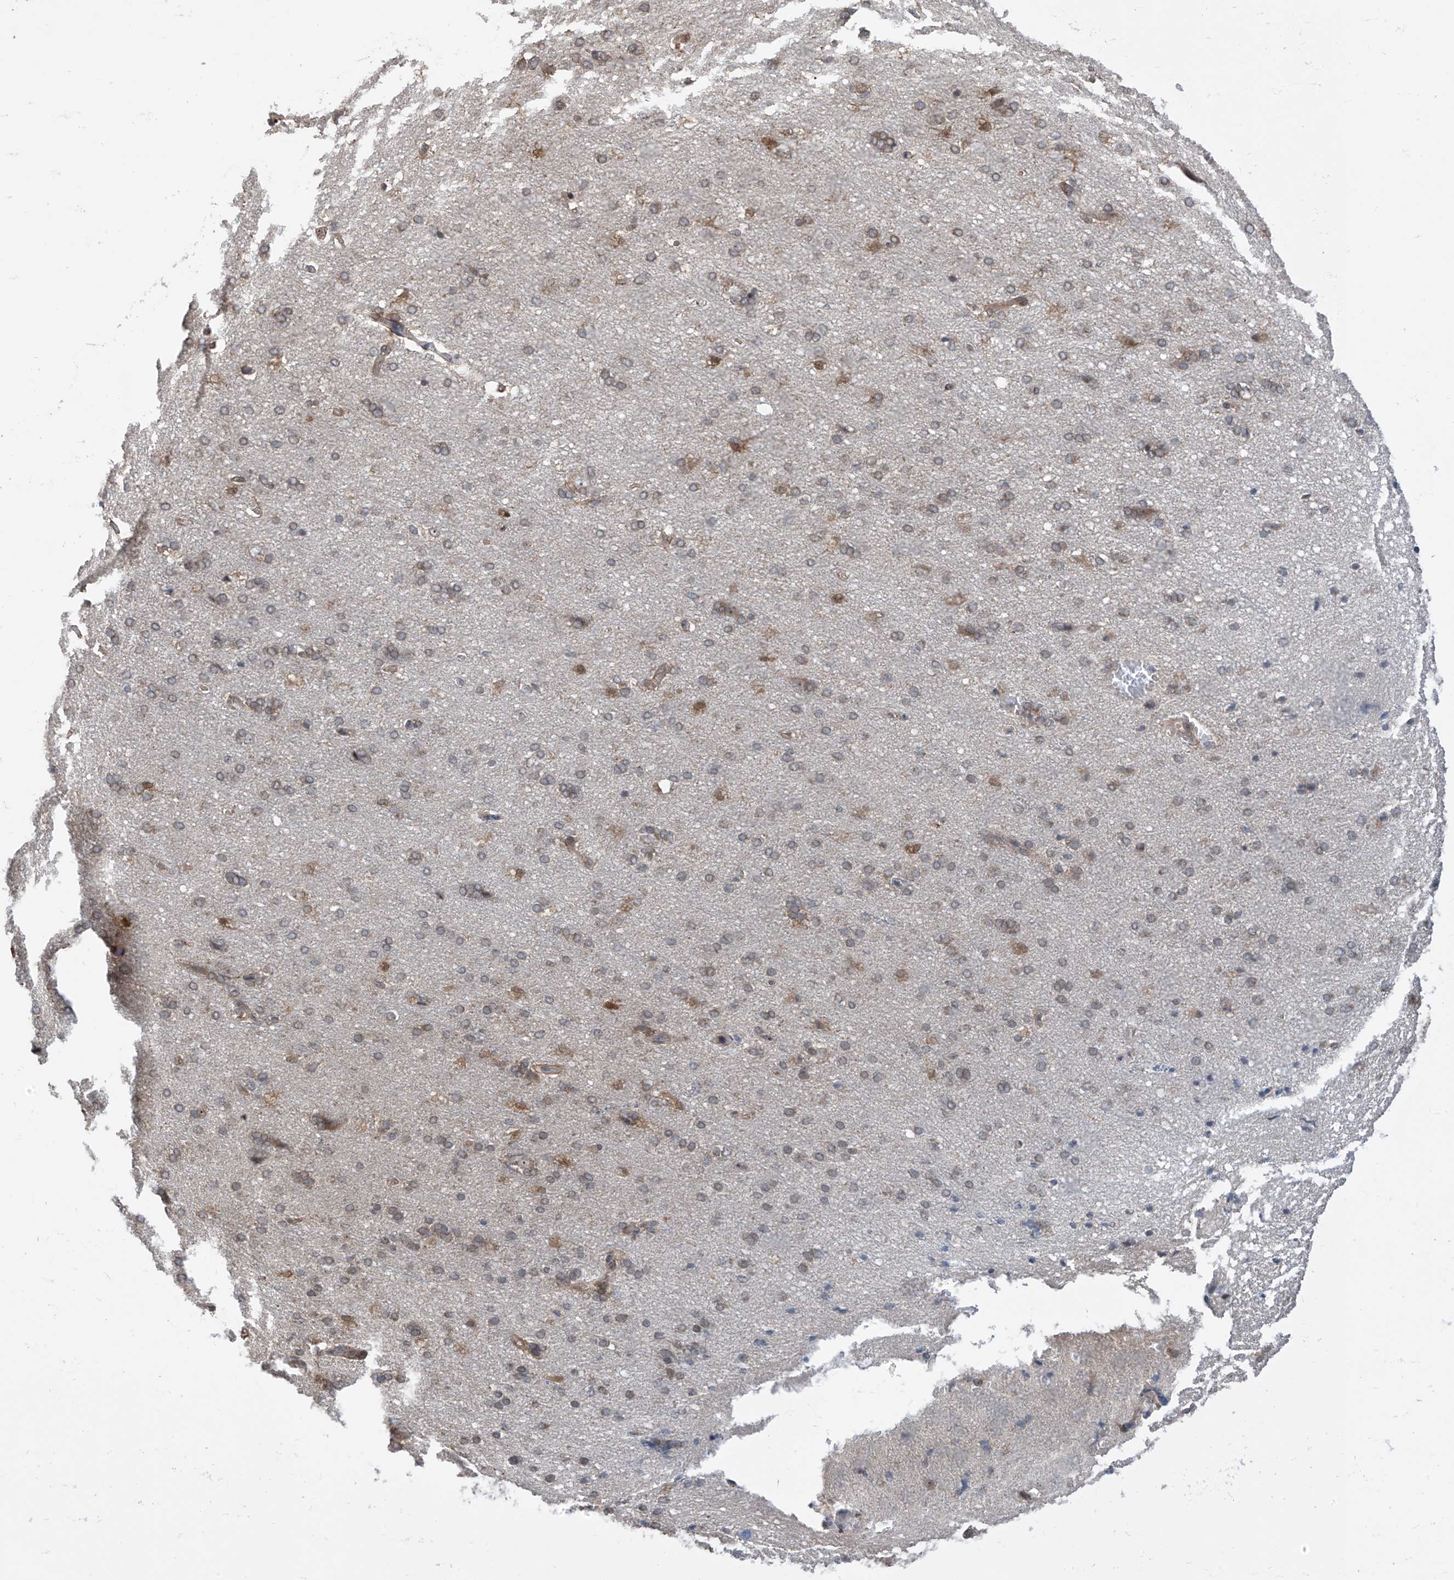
{"staining": {"intensity": "negative", "quantity": "none", "location": "none"}, "tissue": "cerebral cortex", "cell_type": "Endothelial cells", "image_type": "normal", "snomed": [{"axis": "morphology", "description": "Normal tissue, NOS"}, {"axis": "topography", "description": "Cerebral cortex"}], "caption": "An immunohistochemistry micrograph of normal cerebral cortex is shown. There is no staining in endothelial cells of cerebral cortex.", "gene": "TTC38", "patient": {"sex": "male", "age": 62}}